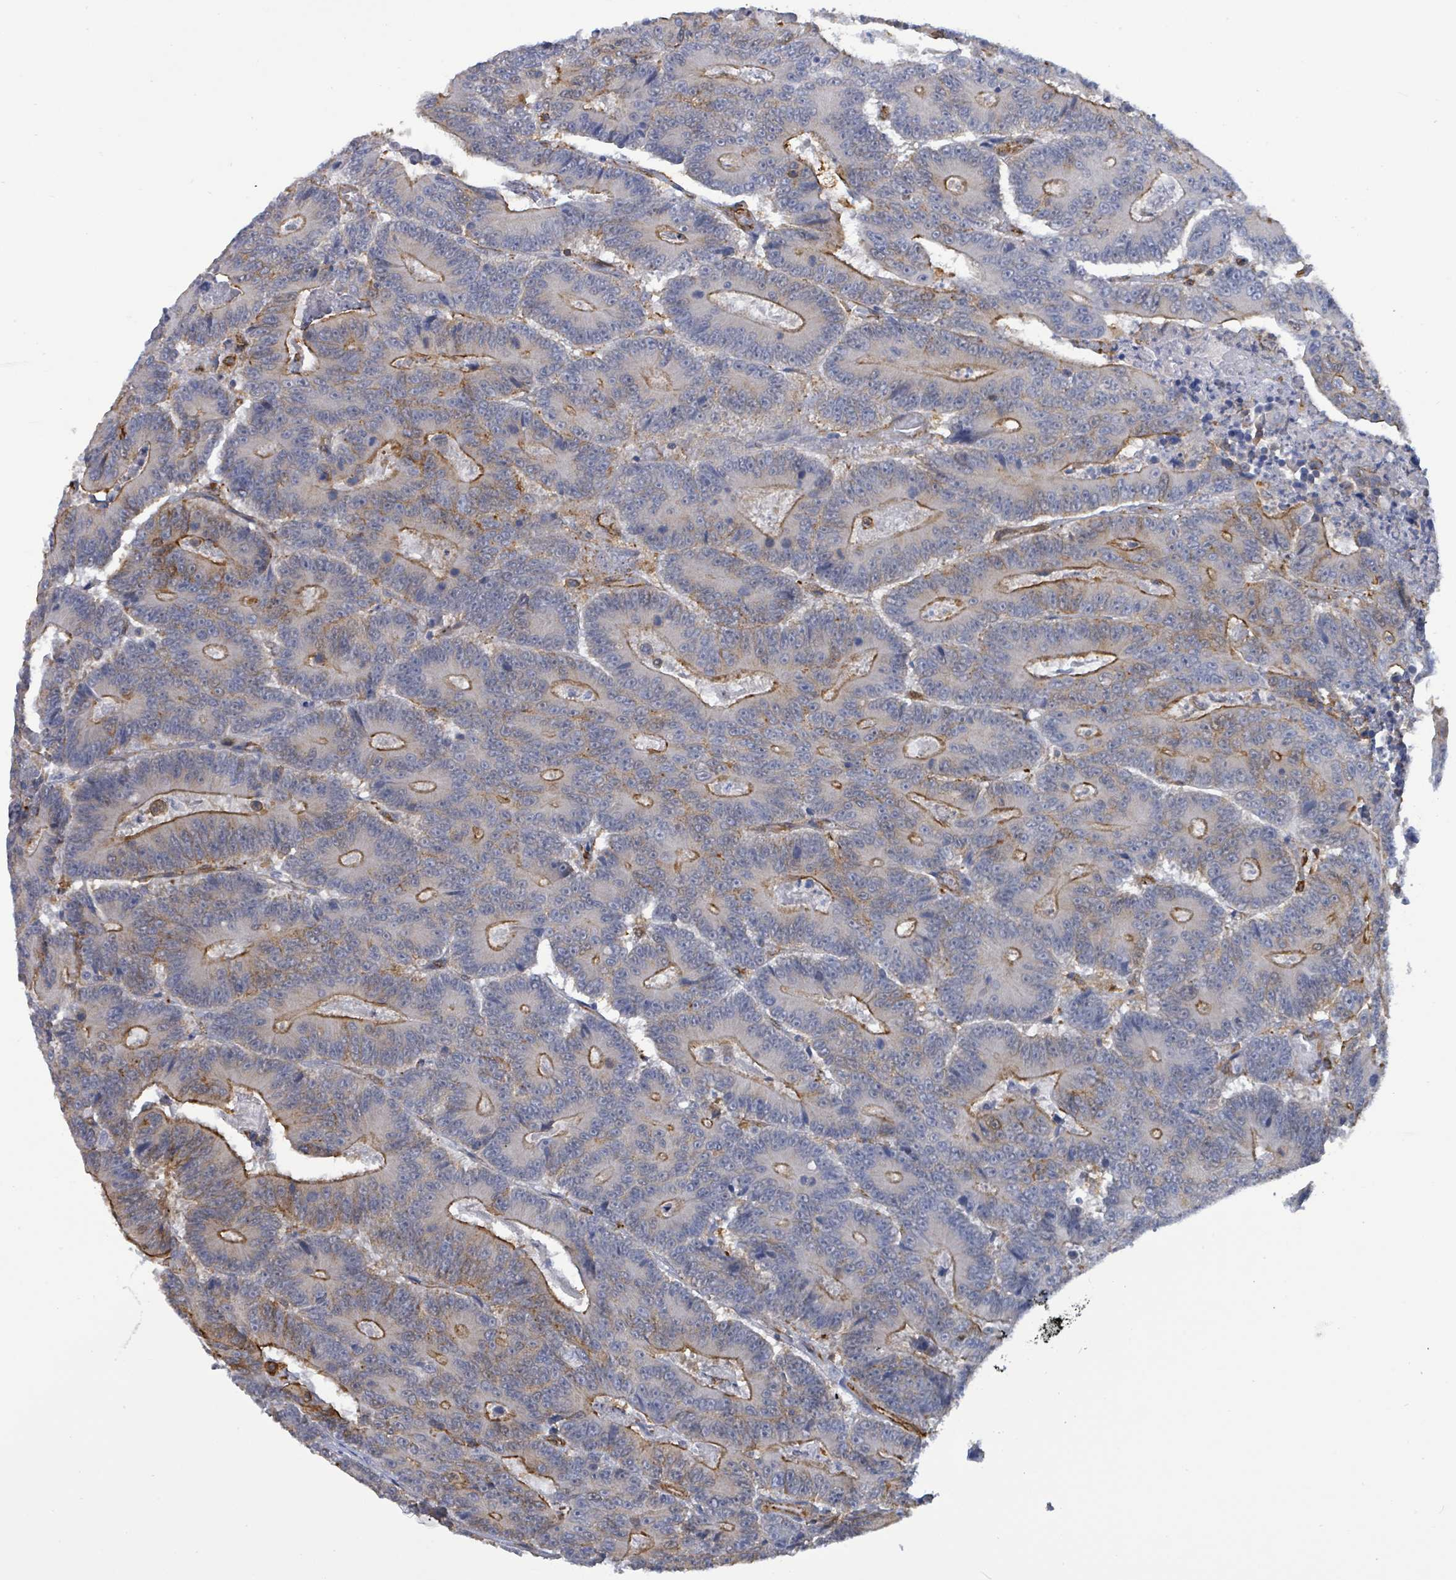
{"staining": {"intensity": "moderate", "quantity": "25%-75%", "location": "cytoplasmic/membranous"}, "tissue": "colorectal cancer", "cell_type": "Tumor cells", "image_type": "cancer", "snomed": [{"axis": "morphology", "description": "Adenocarcinoma, NOS"}, {"axis": "topography", "description": "Colon"}], "caption": "Immunohistochemical staining of human colorectal cancer (adenocarcinoma) exhibits moderate cytoplasmic/membranous protein expression in approximately 25%-75% of tumor cells.", "gene": "PRKRIP1", "patient": {"sex": "male", "age": 83}}